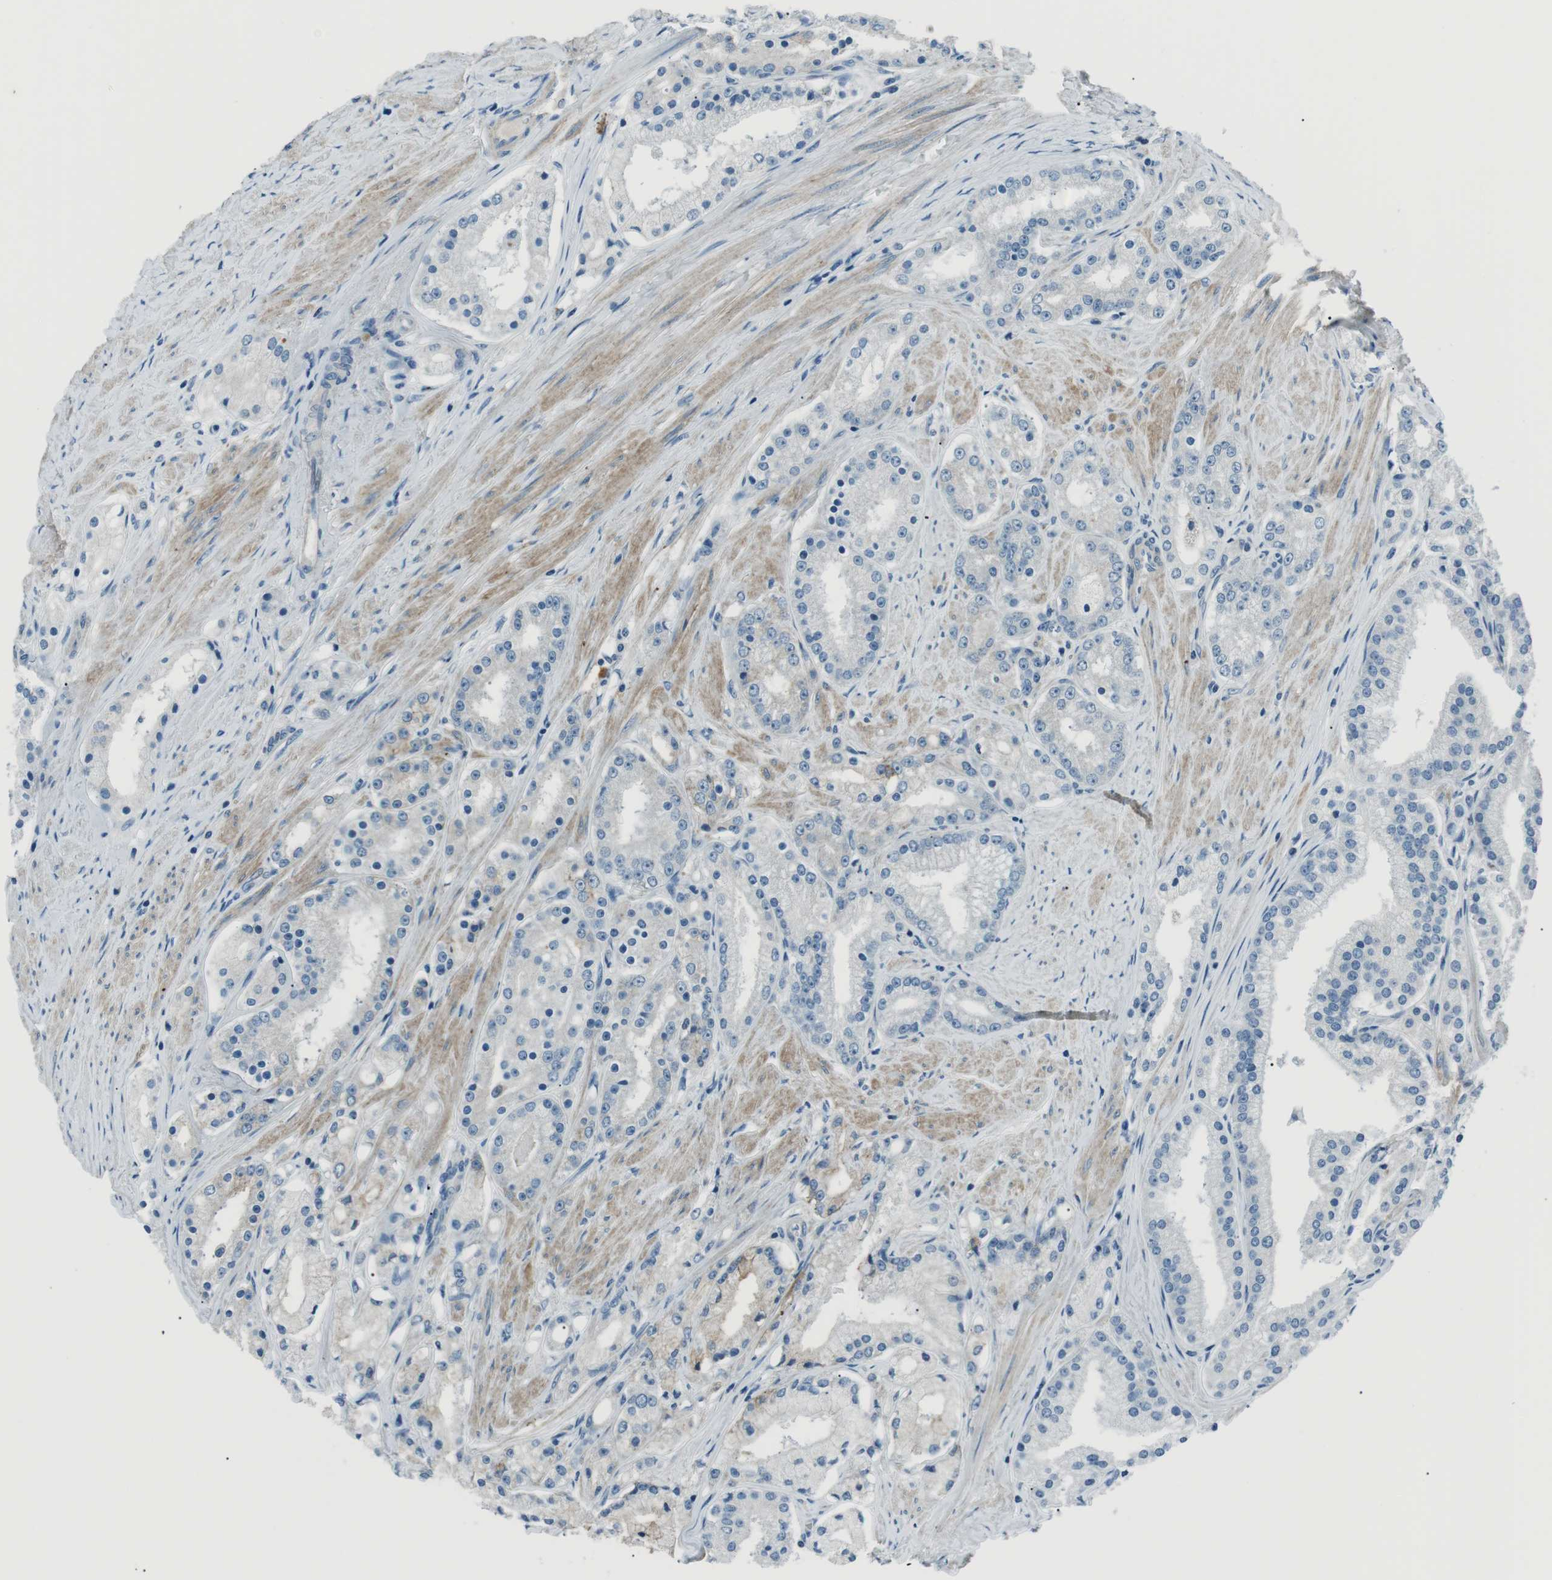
{"staining": {"intensity": "negative", "quantity": "none", "location": "none"}, "tissue": "prostate cancer", "cell_type": "Tumor cells", "image_type": "cancer", "snomed": [{"axis": "morphology", "description": "Adenocarcinoma, Low grade"}, {"axis": "topography", "description": "Prostate"}], "caption": "An immunohistochemistry (IHC) micrograph of prostate cancer (low-grade adenocarcinoma) is shown. There is no staining in tumor cells of prostate cancer (low-grade adenocarcinoma).", "gene": "ST6GAL1", "patient": {"sex": "male", "age": 63}}